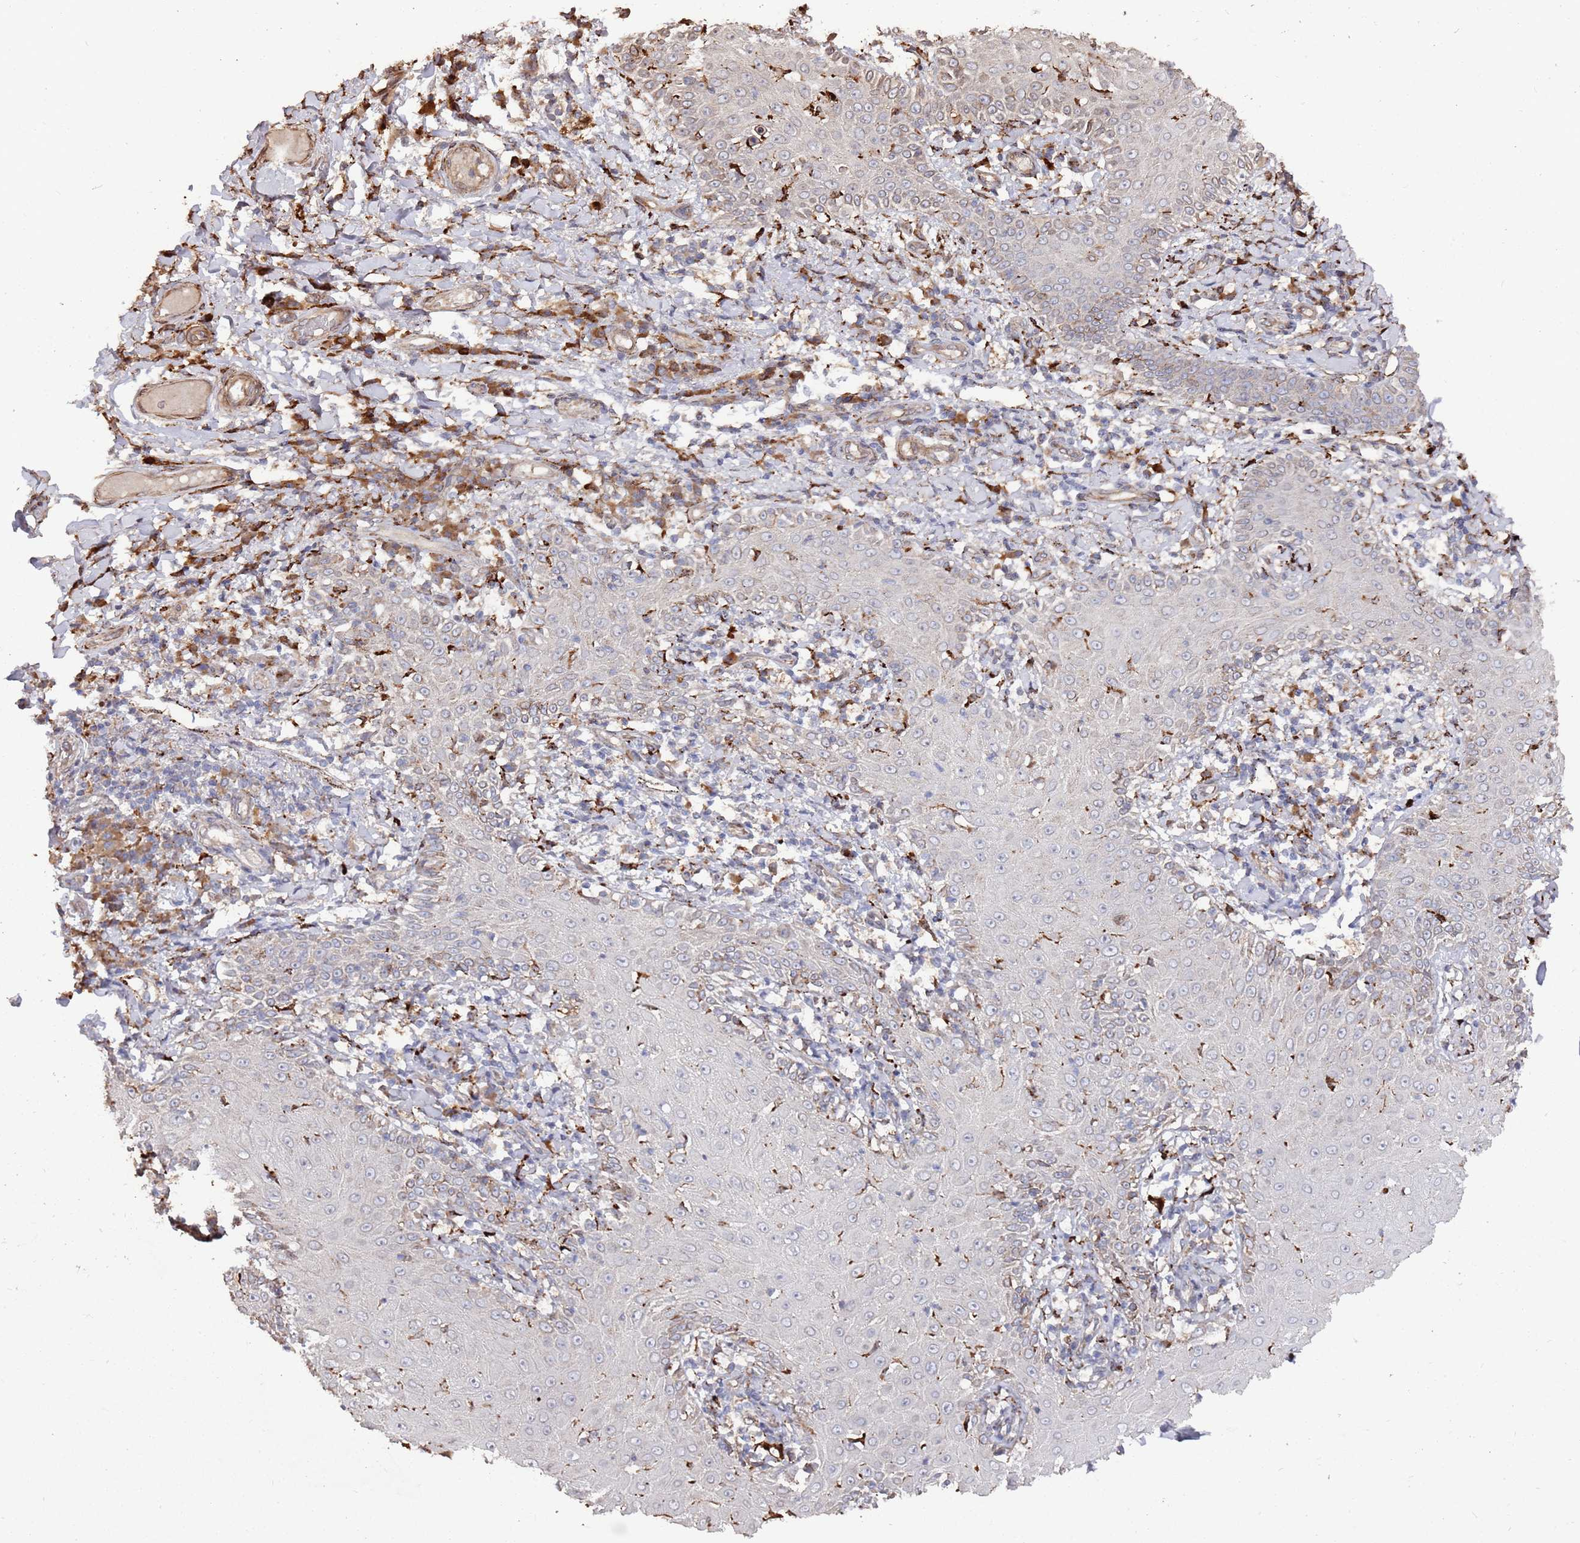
{"staining": {"intensity": "negative", "quantity": "none", "location": "none"}, "tissue": "skin cancer", "cell_type": "Tumor cells", "image_type": "cancer", "snomed": [{"axis": "morphology", "description": "Squamous cell carcinoma, NOS"}, {"axis": "topography", "description": "Skin"}], "caption": "IHC micrograph of human skin squamous cell carcinoma stained for a protein (brown), which reveals no staining in tumor cells. (Brightfield microscopy of DAB IHC at high magnification).", "gene": "LACC1", "patient": {"sex": "male", "age": 70}}